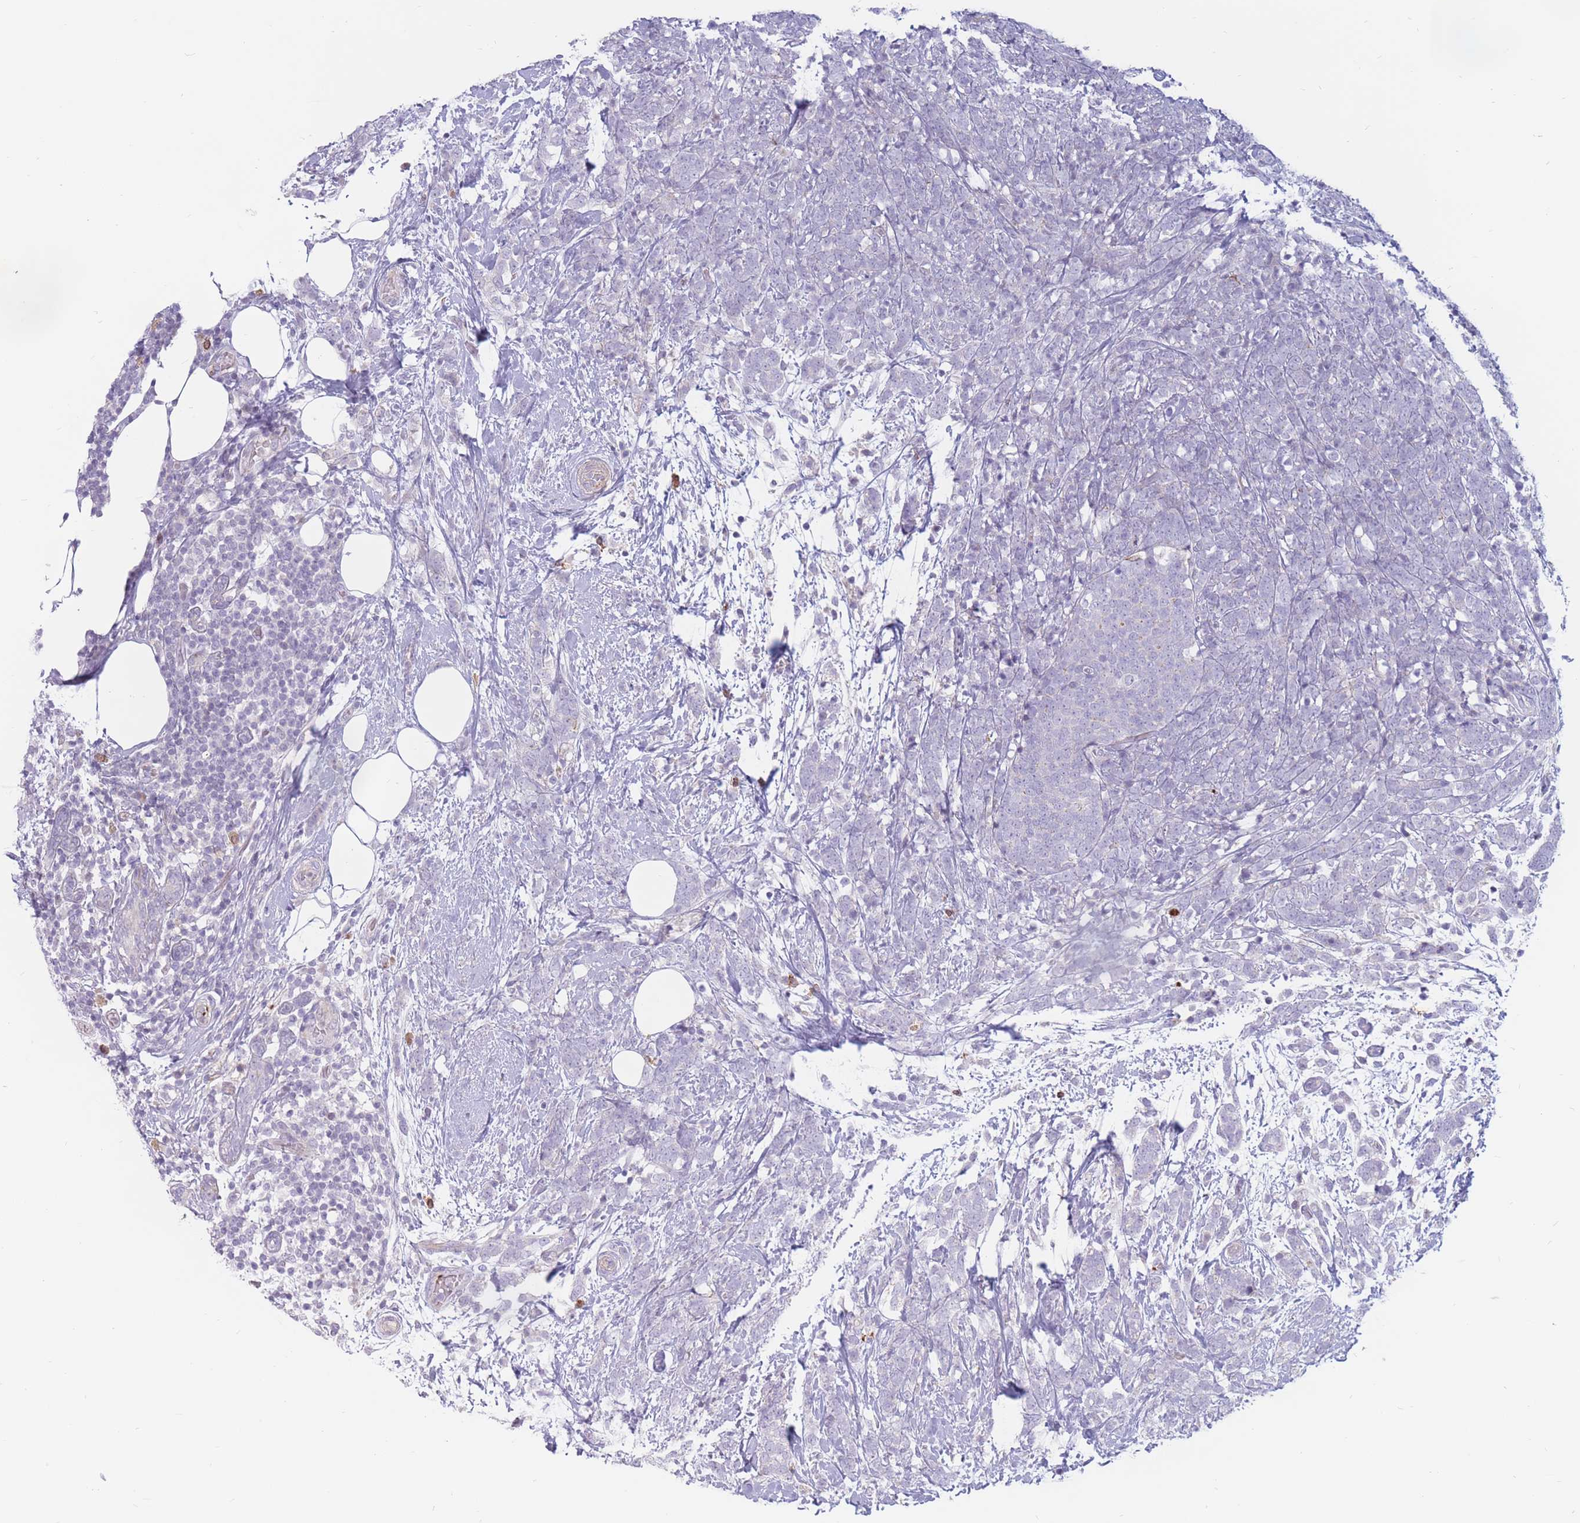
{"staining": {"intensity": "negative", "quantity": "none", "location": "none"}, "tissue": "breast cancer", "cell_type": "Tumor cells", "image_type": "cancer", "snomed": [{"axis": "morphology", "description": "Lobular carcinoma"}, {"axis": "topography", "description": "Breast"}], "caption": "High magnification brightfield microscopy of breast lobular carcinoma stained with DAB (brown) and counterstained with hematoxylin (blue): tumor cells show no significant positivity. (DAB immunohistochemistry visualized using brightfield microscopy, high magnification).", "gene": "PTGDR", "patient": {"sex": "female", "age": 58}}